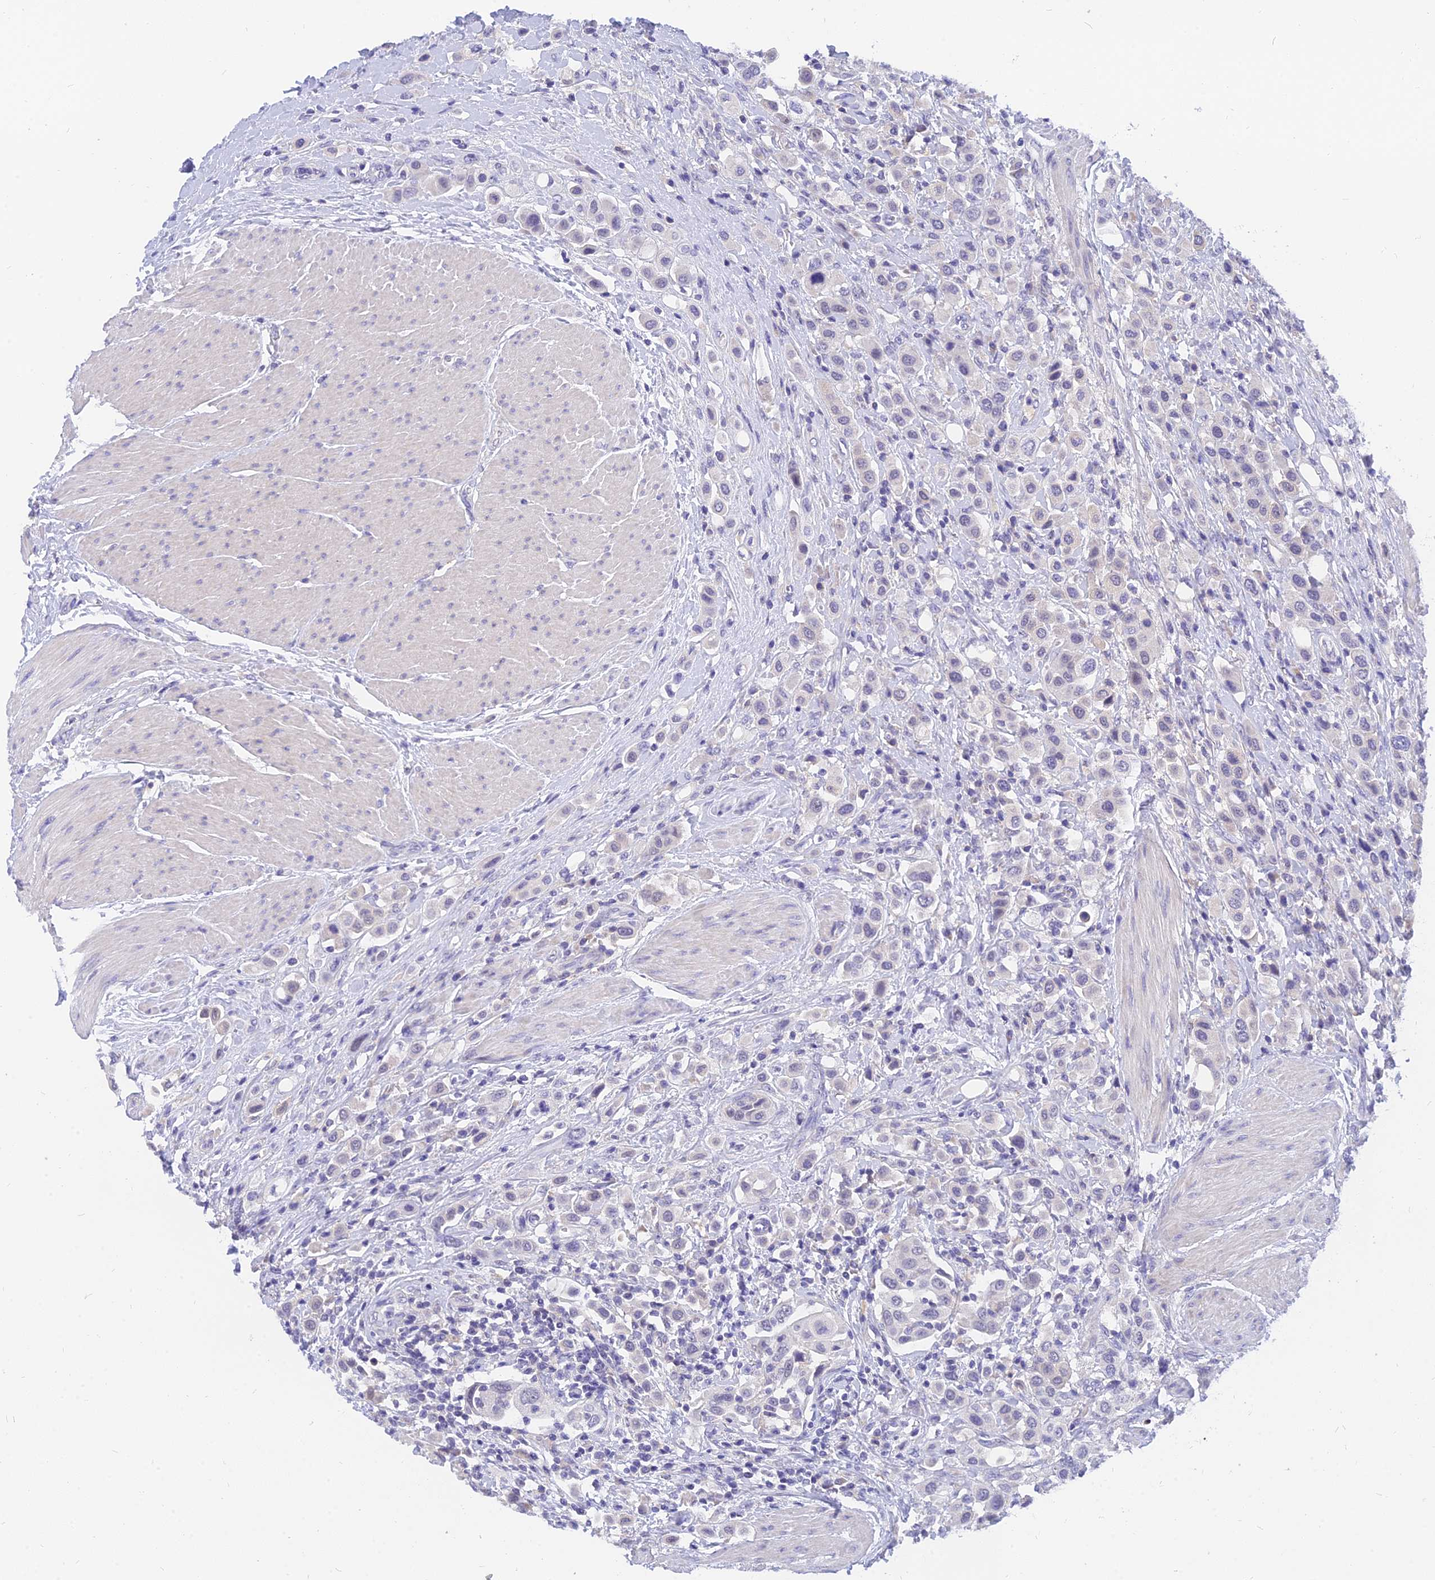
{"staining": {"intensity": "negative", "quantity": "none", "location": "none"}, "tissue": "urothelial cancer", "cell_type": "Tumor cells", "image_type": "cancer", "snomed": [{"axis": "morphology", "description": "Urothelial carcinoma, High grade"}, {"axis": "topography", "description": "Urinary bladder"}], "caption": "Tumor cells are negative for brown protein staining in urothelial carcinoma (high-grade). Brightfield microscopy of IHC stained with DAB (brown) and hematoxylin (blue), captured at high magnification.", "gene": "TMEM161B", "patient": {"sex": "male", "age": 50}}